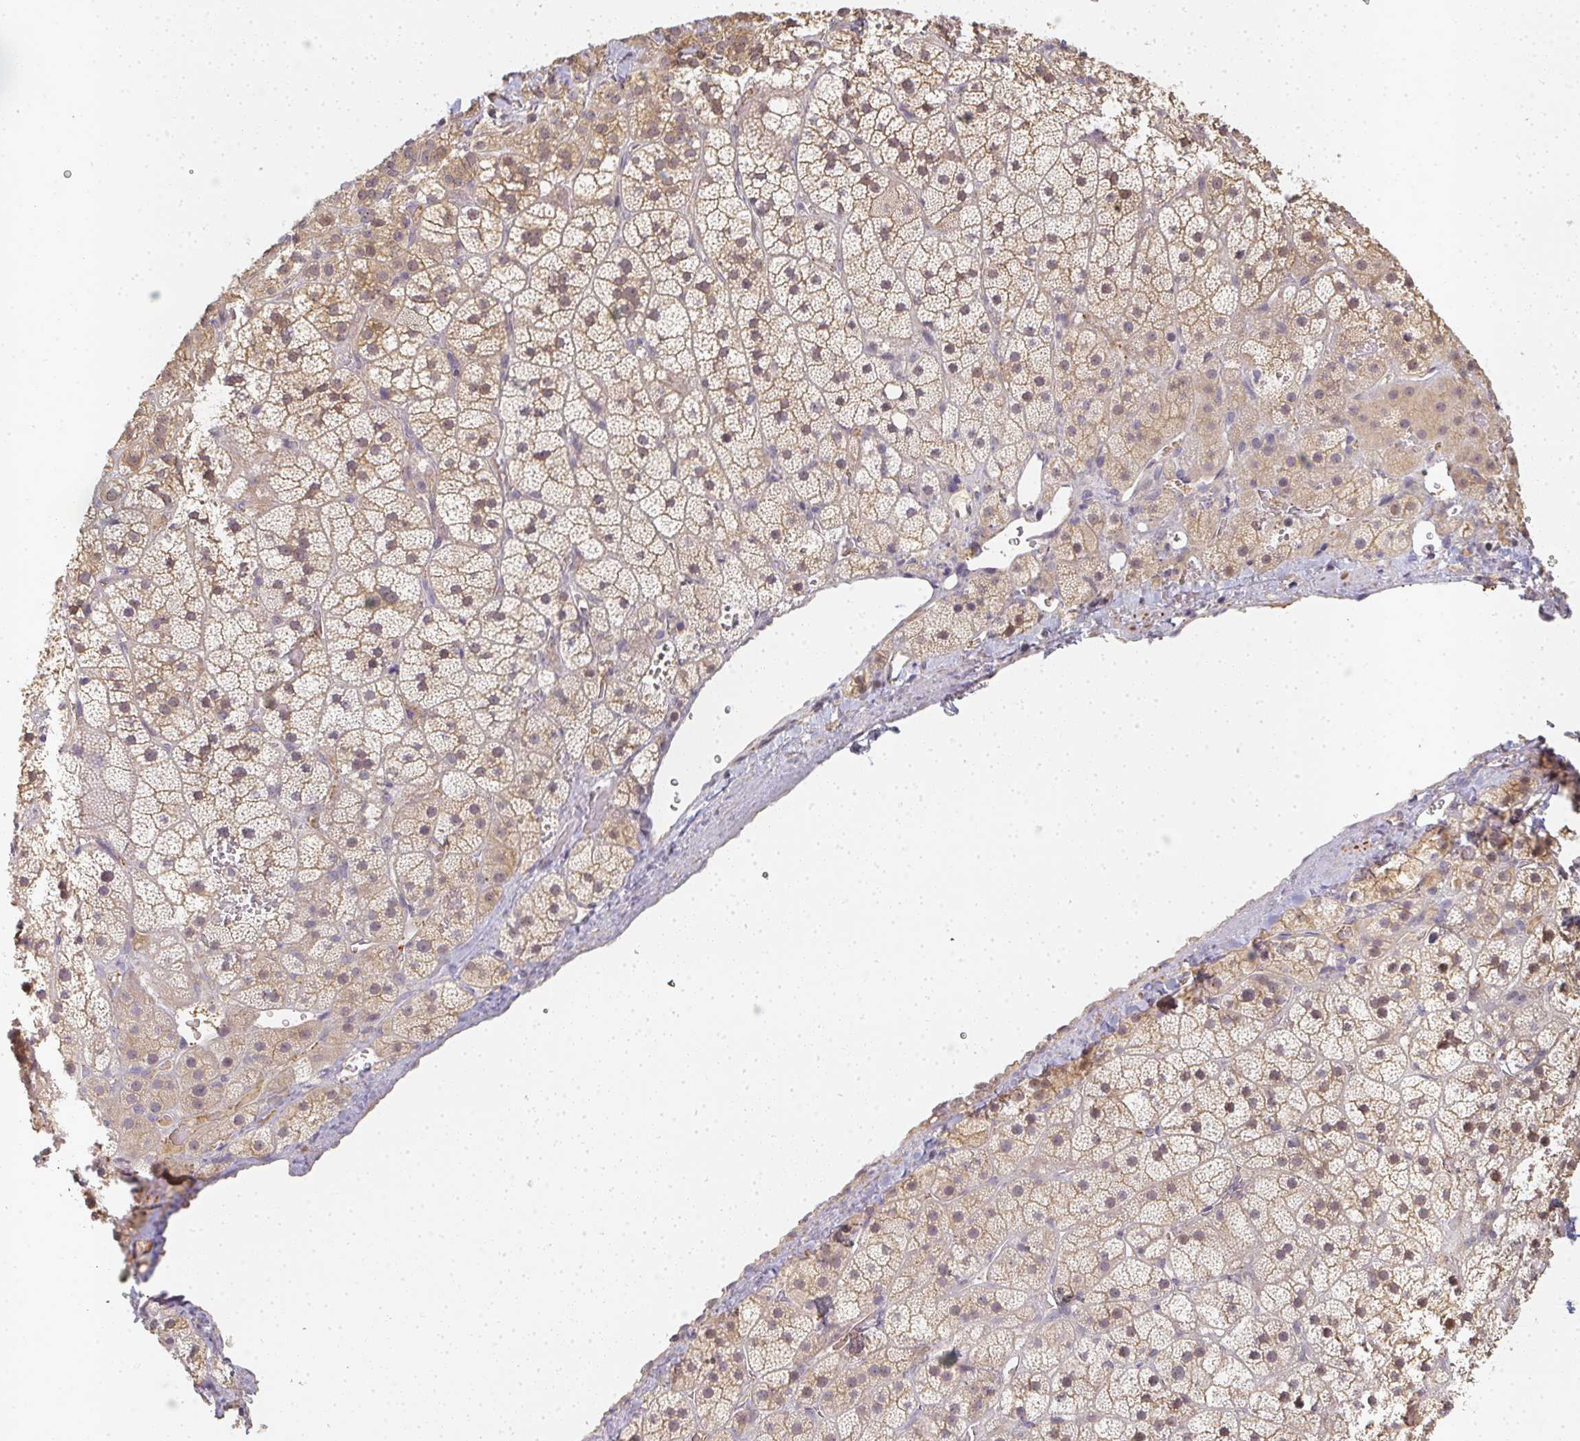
{"staining": {"intensity": "moderate", "quantity": "25%-75%", "location": "cytoplasmic/membranous"}, "tissue": "adrenal gland", "cell_type": "Glandular cells", "image_type": "normal", "snomed": [{"axis": "morphology", "description": "Normal tissue, NOS"}, {"axis": "topography", "description": "Adrenal gland"}], "caption": "Immunohistochemistry (IHC) of unremarkable adrenal gland shows medium levels of moderate cytoplasmic/membranous expression in about 25%-75% of glandular cells.", "gene": "SLC35B3", "patient": {"sex": "male", "age": 57}}